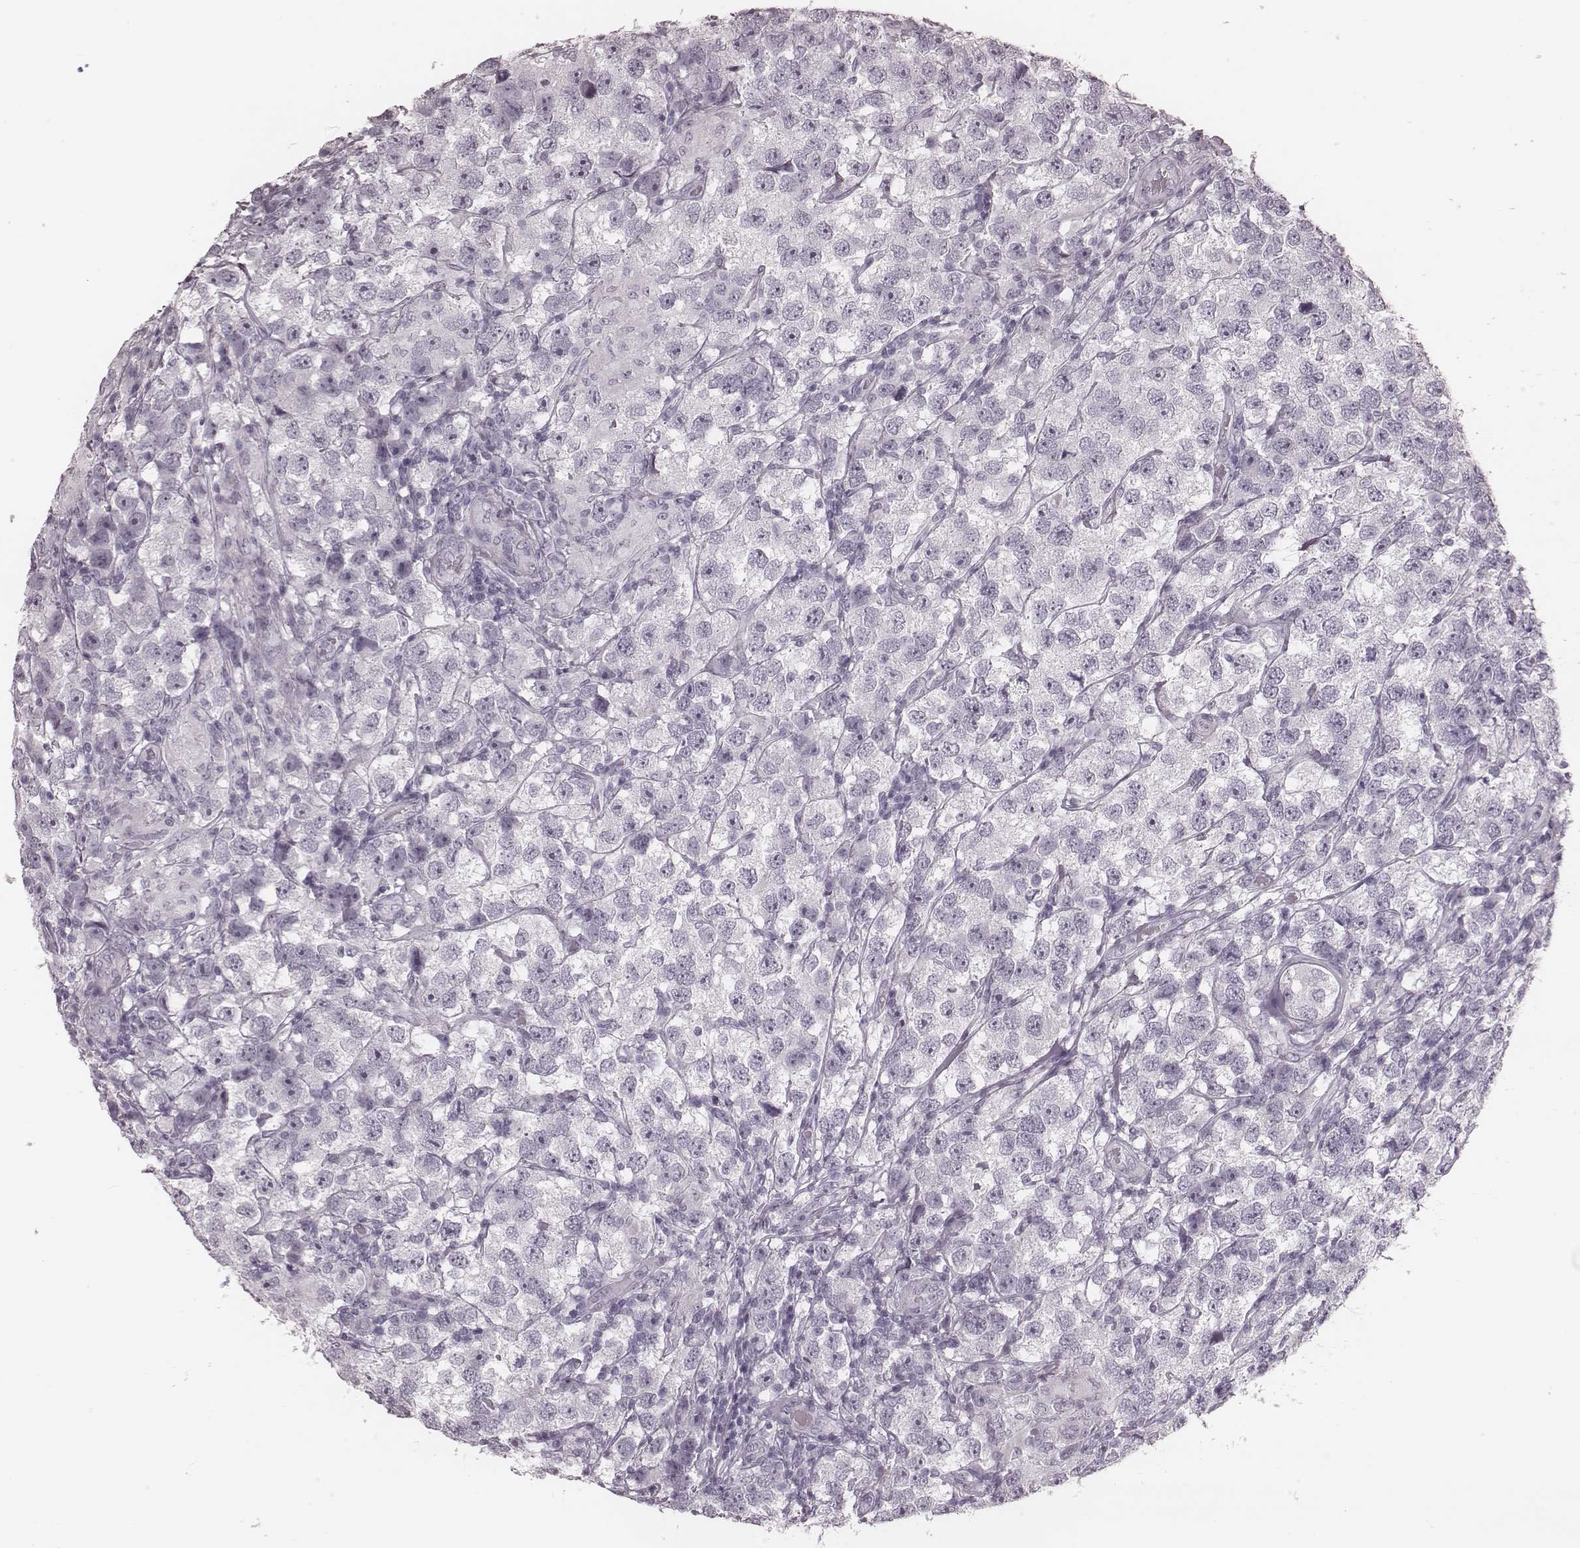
{"staining": {"intensity": "negative", "quantity": "none", "location": "none"}, "tissue": "testis cancer", "cell_type": "Tumor cells", "image_type": "cancer", "snomed": [{"axis": "morphology", "description": "Seminoma, NOS"}, {"axis": "topography", "description": "Testis"}], "caption": "High power microscopy image of an immunohistochemistry photomicrograph of testis cancer (seminoma), revealing no significant positivity in tumor cells.", "gene": "KRT74", "patient": {"sex": "male", "age": 26}}